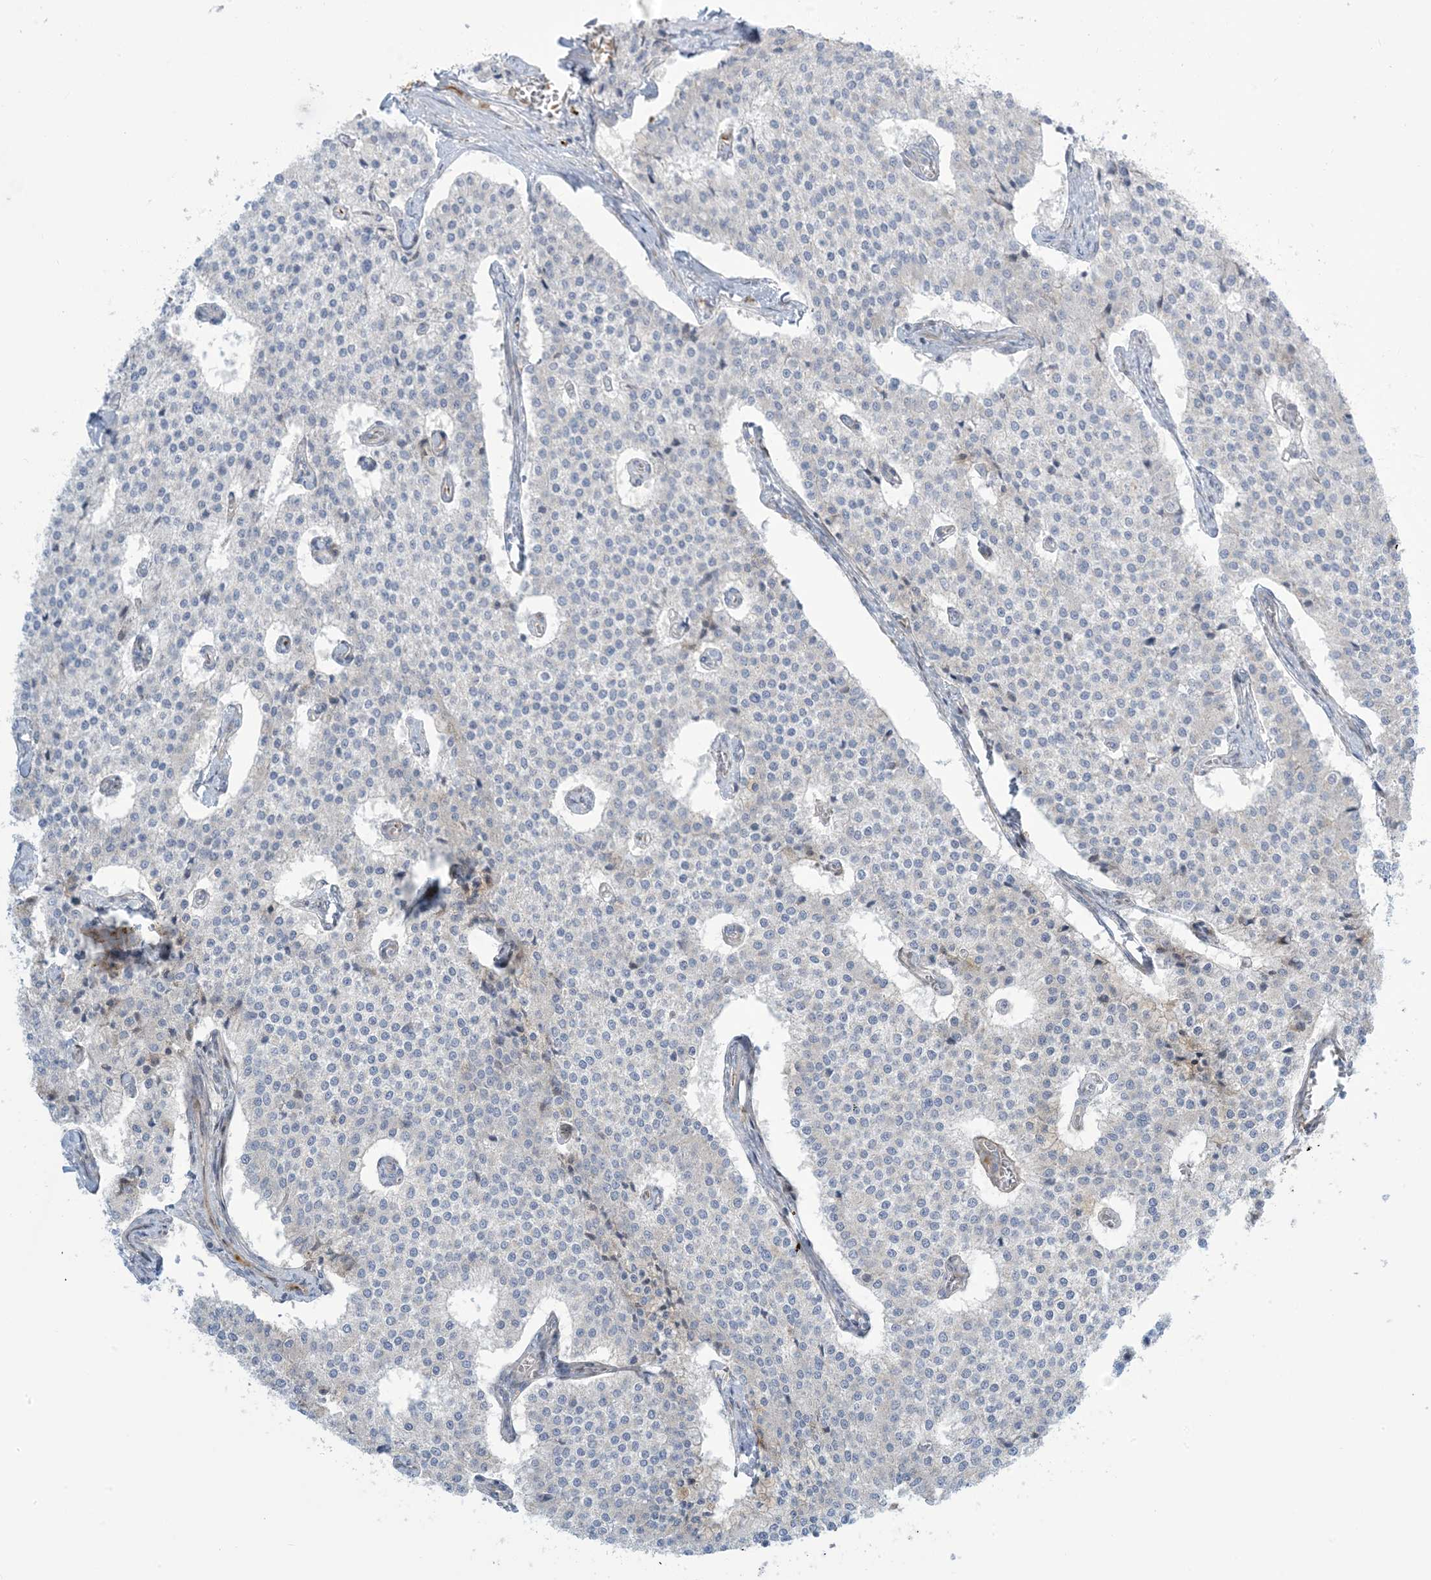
{"staining": {"intensity": "negative", "quantity": "none", "location": "none"}, "tissue": "carcinoid", "cell_type": "Tumor cells", "image_type": "cancer", "snomed": [{"axis": "morphology", "description": "Carcinoid, malignant, NOS"}, {"axis": "topography", "description": "Colon"}], "caption": "Immunohistochemistry of malignant carcinoid exhibits no staining in tumor cells. Nuclei are stained in blue.", "gene": "AFTPH", "patient": {"sex": "female", "age": 52}}